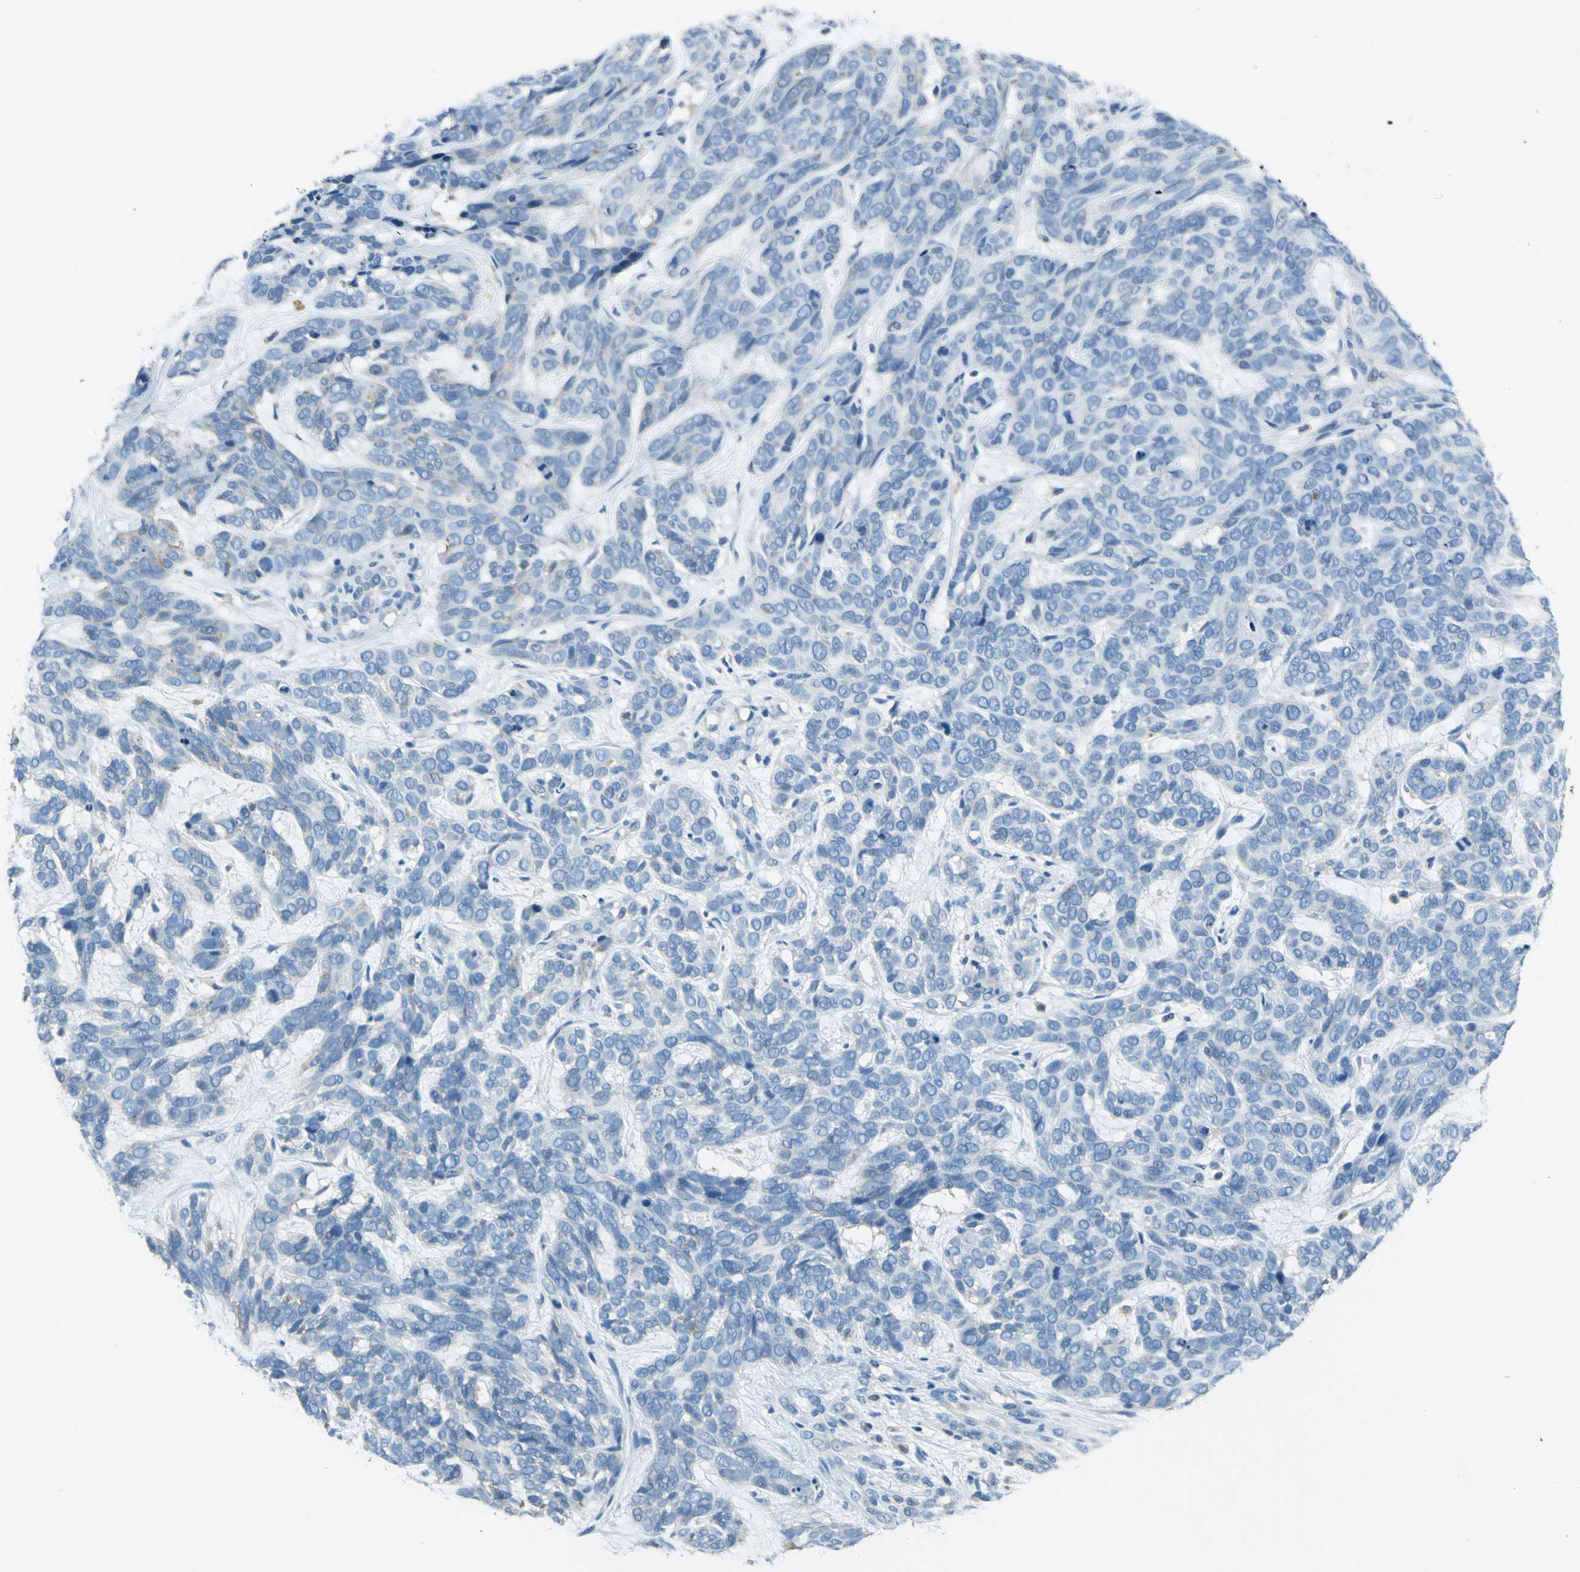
{"staining": {"intensity": "negative", "quantity": "none", "location": "none"}, "tissue": "skin cancer", "cell_type": "Tumor cells", "image_type": "cancer", "snomed": [{"axis": "morphology", "description": "Basal cell carcinoma"}, {"axis": "topography", "description": "Skin"}], "caption": "This photomicrograph is of skin basal cell carcinoma stained with IHC to label a protein in brown with the nuclei are counter-stained blue. There is no expression in tumor cells.", "gene": "PRKCA", "patient": {"sex": "male", "age": 87}}